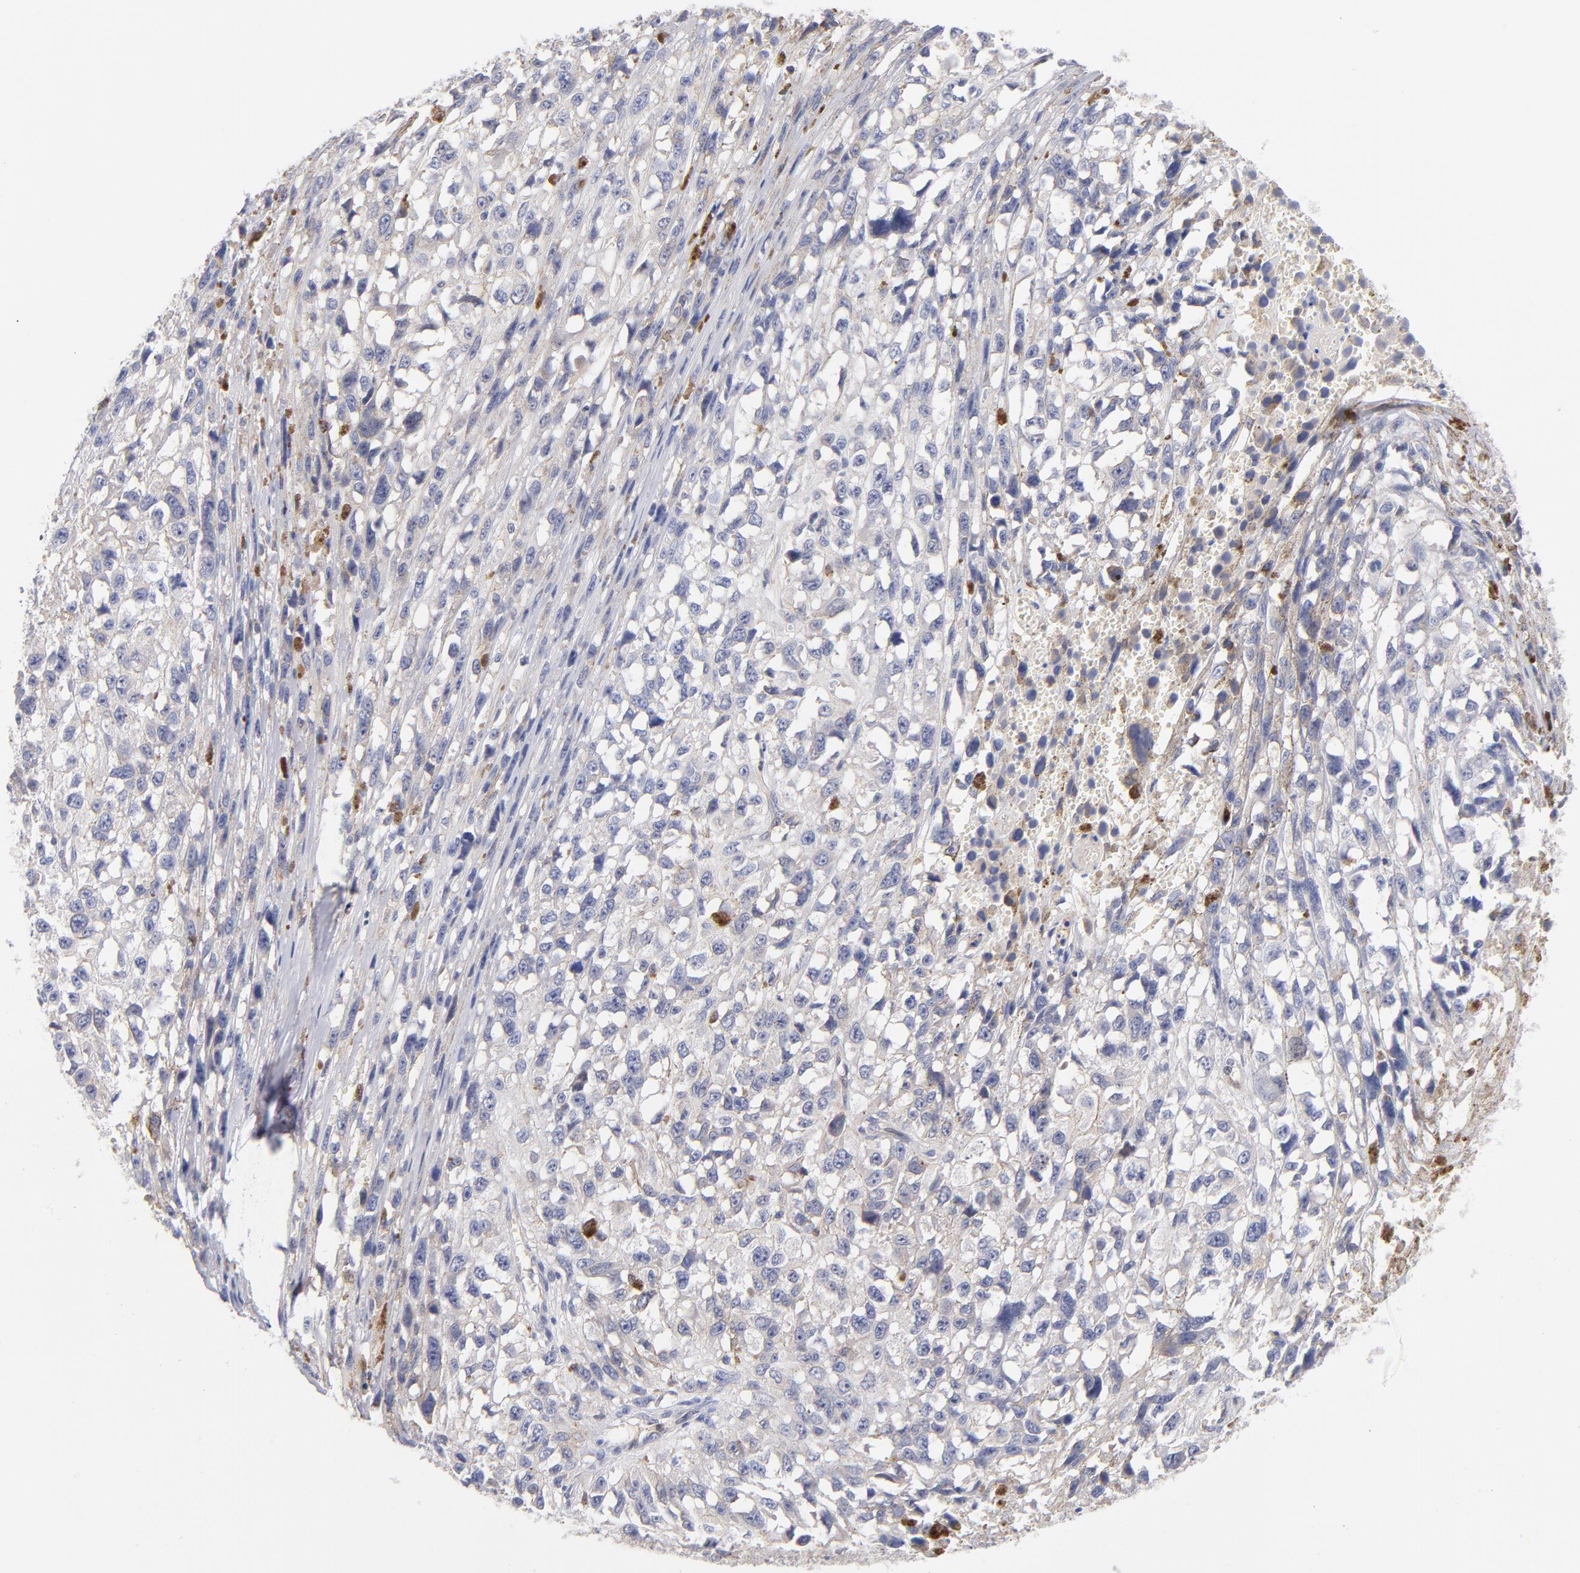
{"staining": {"intensity": "moderate", "quantity": "25%-75%", "location": "cytoplasmic/membranous"}, "tissue": "melanoma", "cell_type": "Tumor cells", "image_type": "cancer", "snomed": [{"axis": "morphology", "description": "Malignant melanoma, Metastatic site"}, {"axis": "topography", "description": "Lymph node"}], "caption": "Melanoma stained with DAB immunohistochemistry shows medium levels of moderate cytoplasmic/membranous expression in approximately 25%-75% of tumor cells.", "gene": "BID", "patient": {"sex": "male", "age": 59}}